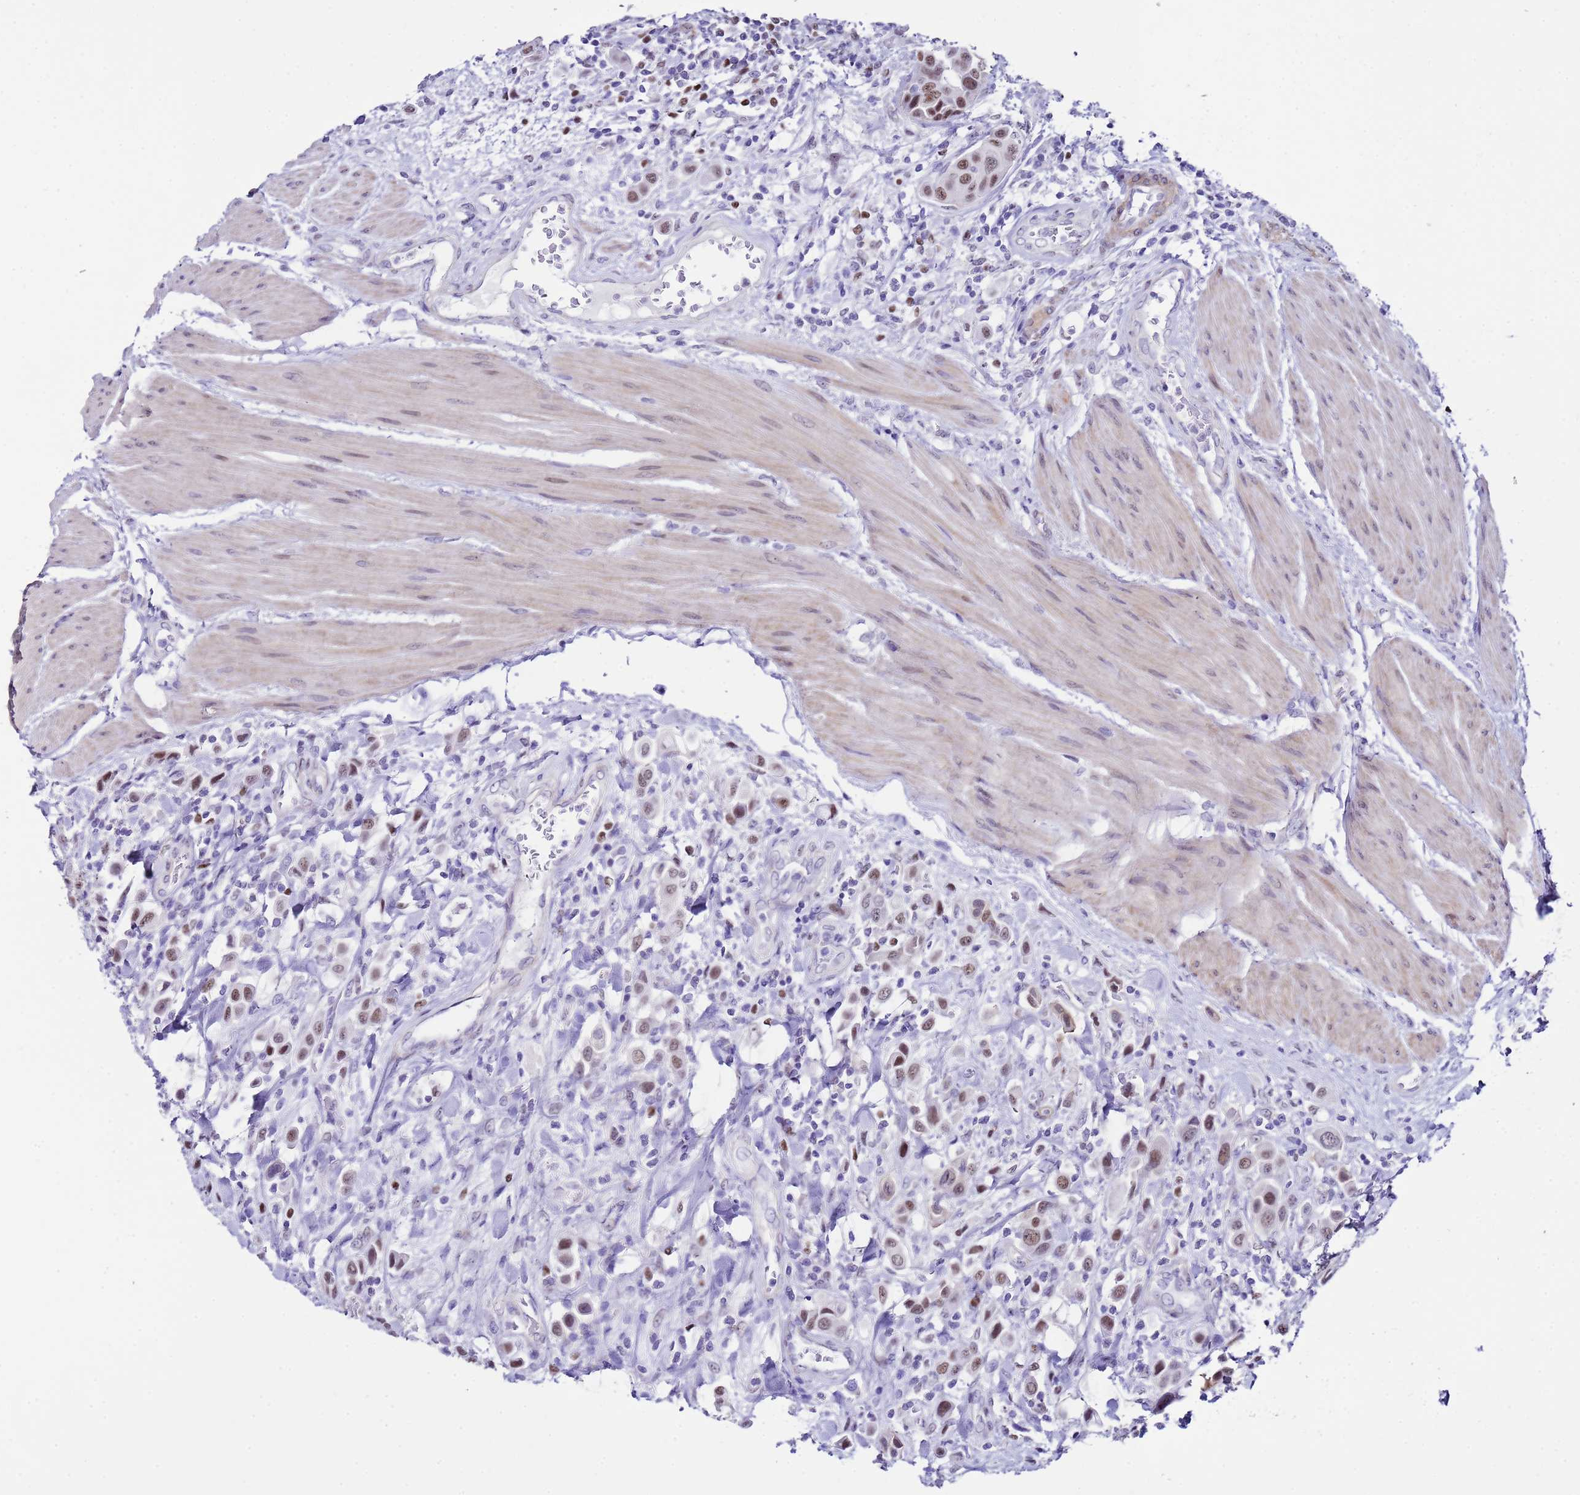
{"staining": {"intensity": "moderate", "quantity": ">75%", "location": "nuclear"}, "tissue": "urothelial cancer", "cell_type": "Tumor cells", "image_type": "cancer", "snomed": [{"axis": "morphology", "description": "Urothelial carcinoma, High grade"}, {"axis": "topography", "description": "Urinary bladder"}], "caption": "High-grade urothelial carcinoma tissue displays moderate nuclear positivity in about >75% of tumor cells, visualized by immunohistochemistry. (brown staining indicates protein expression, while blue staining denotes nuclei).", "gene": "BCL7A", "patient": {"sex": "male", "age": 50}}